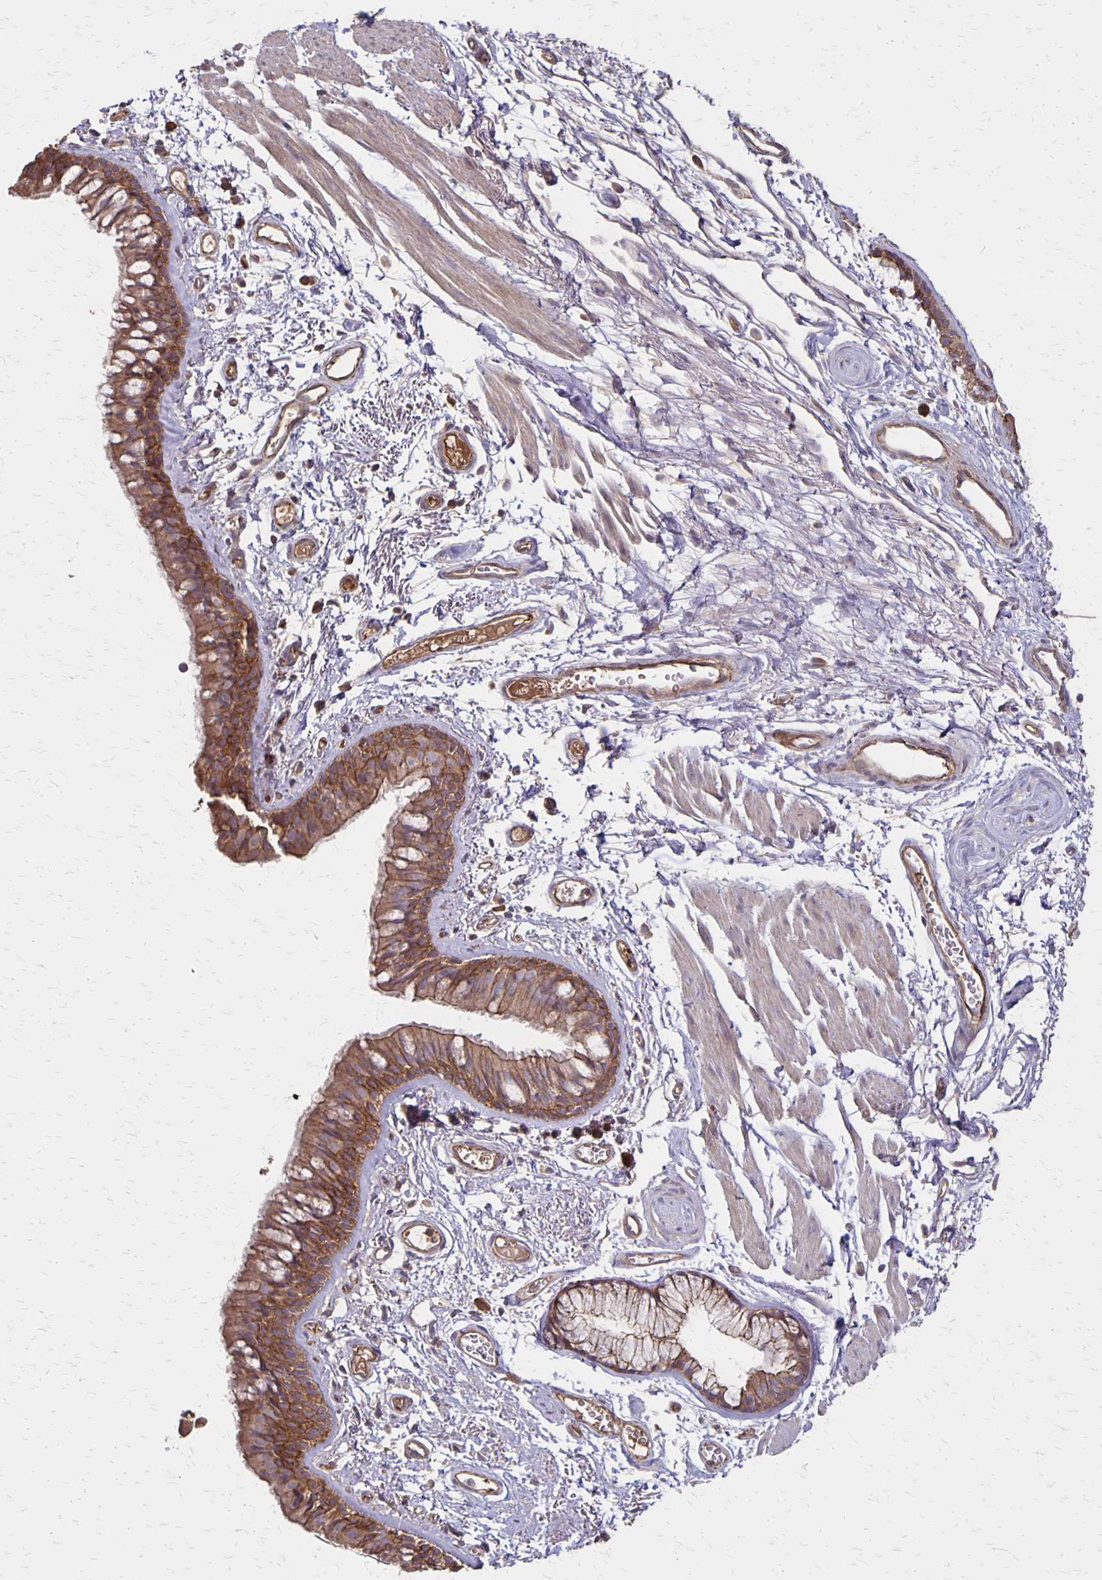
{"staining": {"intensity": "moderate", "quantity": ">75%", "location": "cytoplasmic/membranous"}, "tissue": "bronchus", "cell_type": "Respiratory epithelial cells", "image_type": "normal", "snomed": [{"axis": "morphology", "description": "Normal tissue, NOS"}, {"axis": "topography", "description": "Cartilage tissue"}, {"axis": "topography", "description": "Bronchus"}], "caption": "IHC staining of unremarkable bronchus, which shows medium levels of moderate cytoplasmic/membranous positivity in approximately >75% of respiratory epithelial cells indicating moderate cytoplasmic/membranous protein expression. The staining was performed using DAB (brown) for protein detection and nuclei were counterstained in hematoxylin (blue).", "gene": "PROM2", "patient": {"sex": "female", "age": 79}}